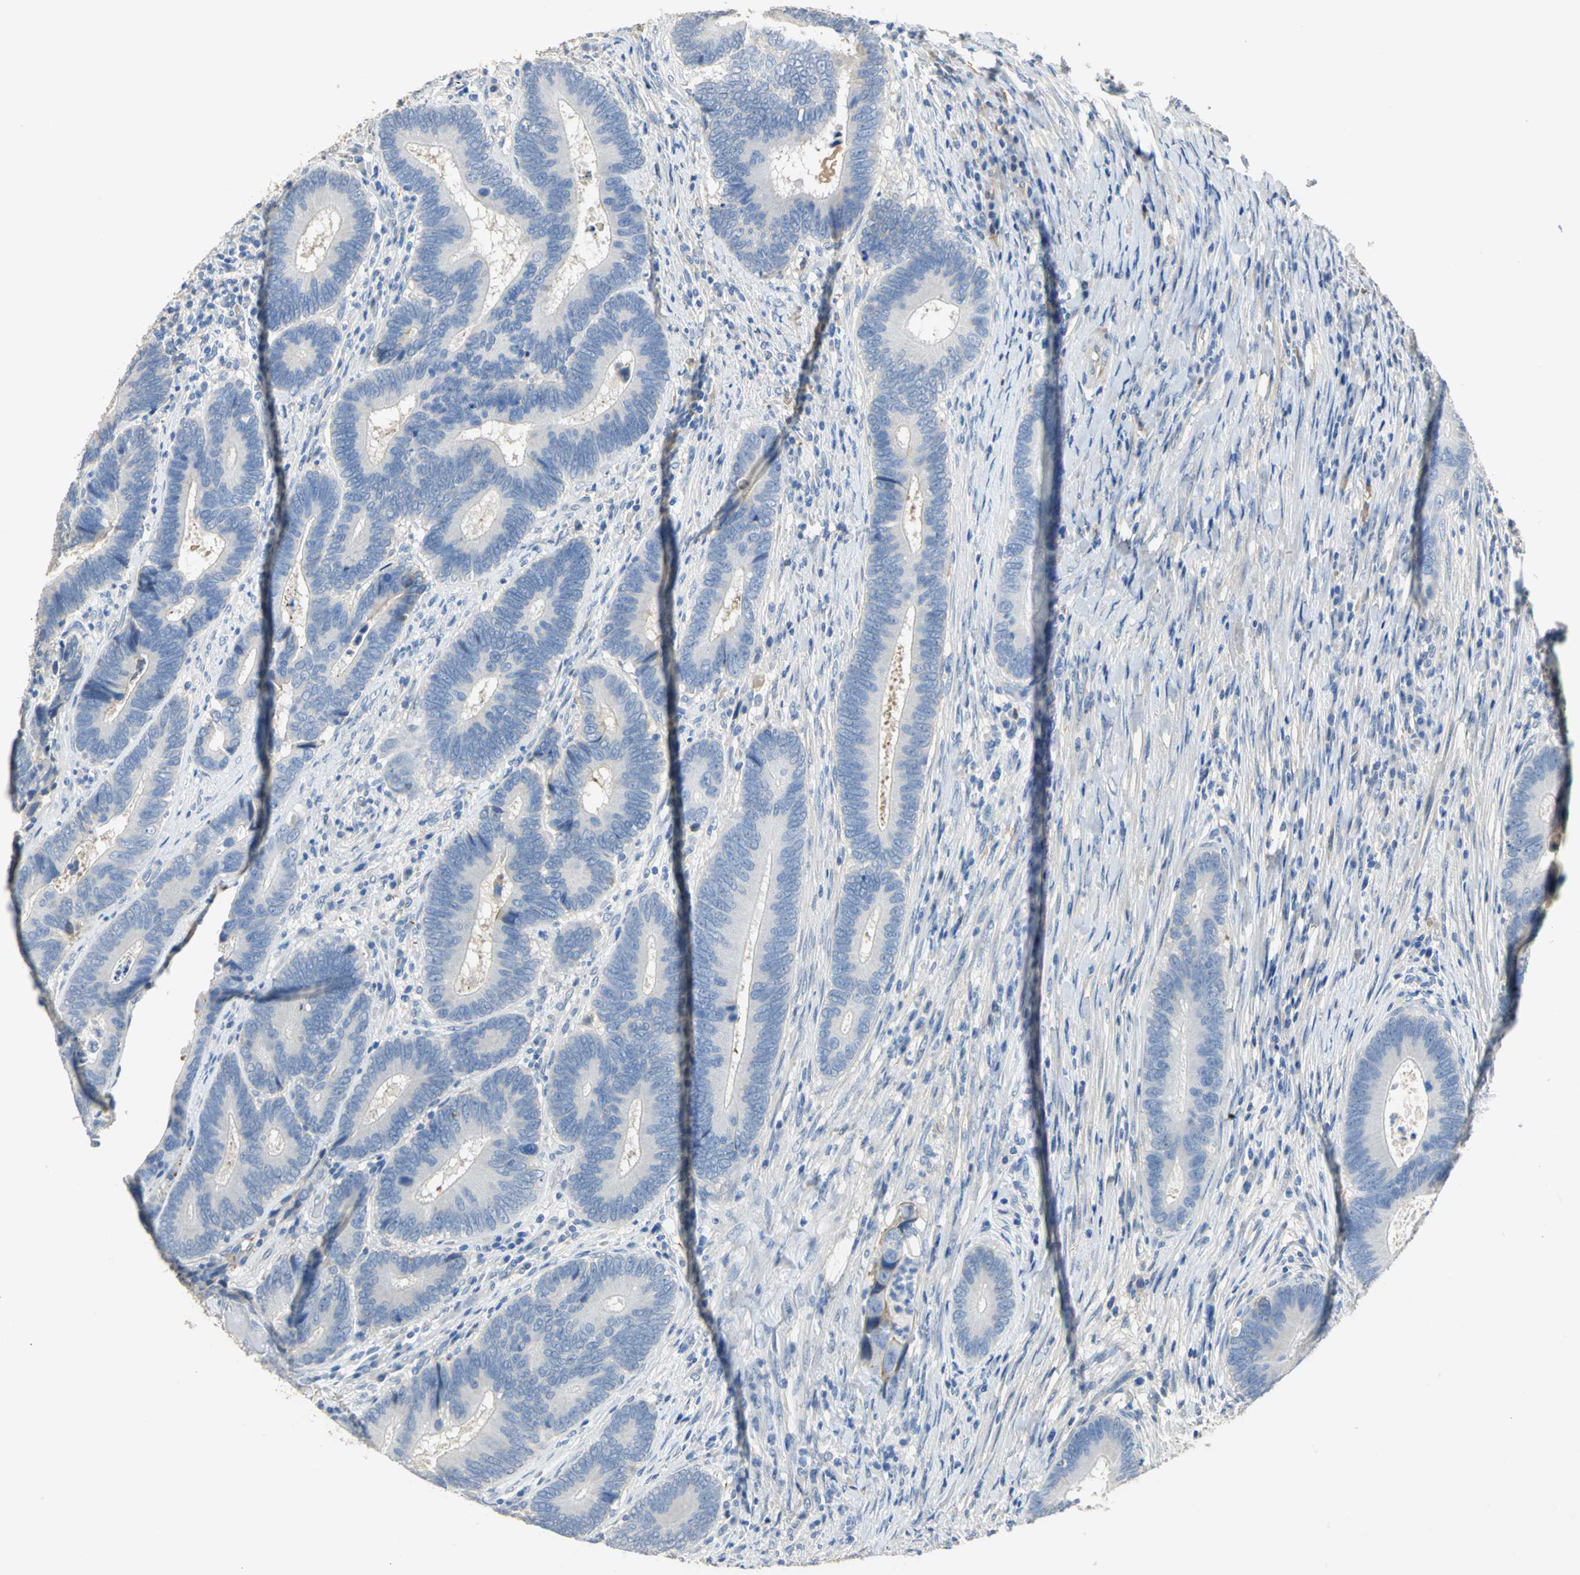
{"staining": {"intensity": "negative", "quantity": "none", "location": "none"}, "tissue": "colorectal cancer", "cell_type": "Tumor cells", "image_type": "cancer", "snomed": [{"axis": "morphology", "description": "Adenocarcinoma, NOS"}, {"axis": "topography", "description": "Colon"}], "caption": "The immunohistochemistry micrograph has no significant positivity in tumor cells of colorectal cancer (adenocarcinoma) tissue. (DAB (3,3'-diaminobenzidine) immunohistochemistry, high magnification).", "gene": "GYG2", "patient": {"sex": "female", "age": 78}}